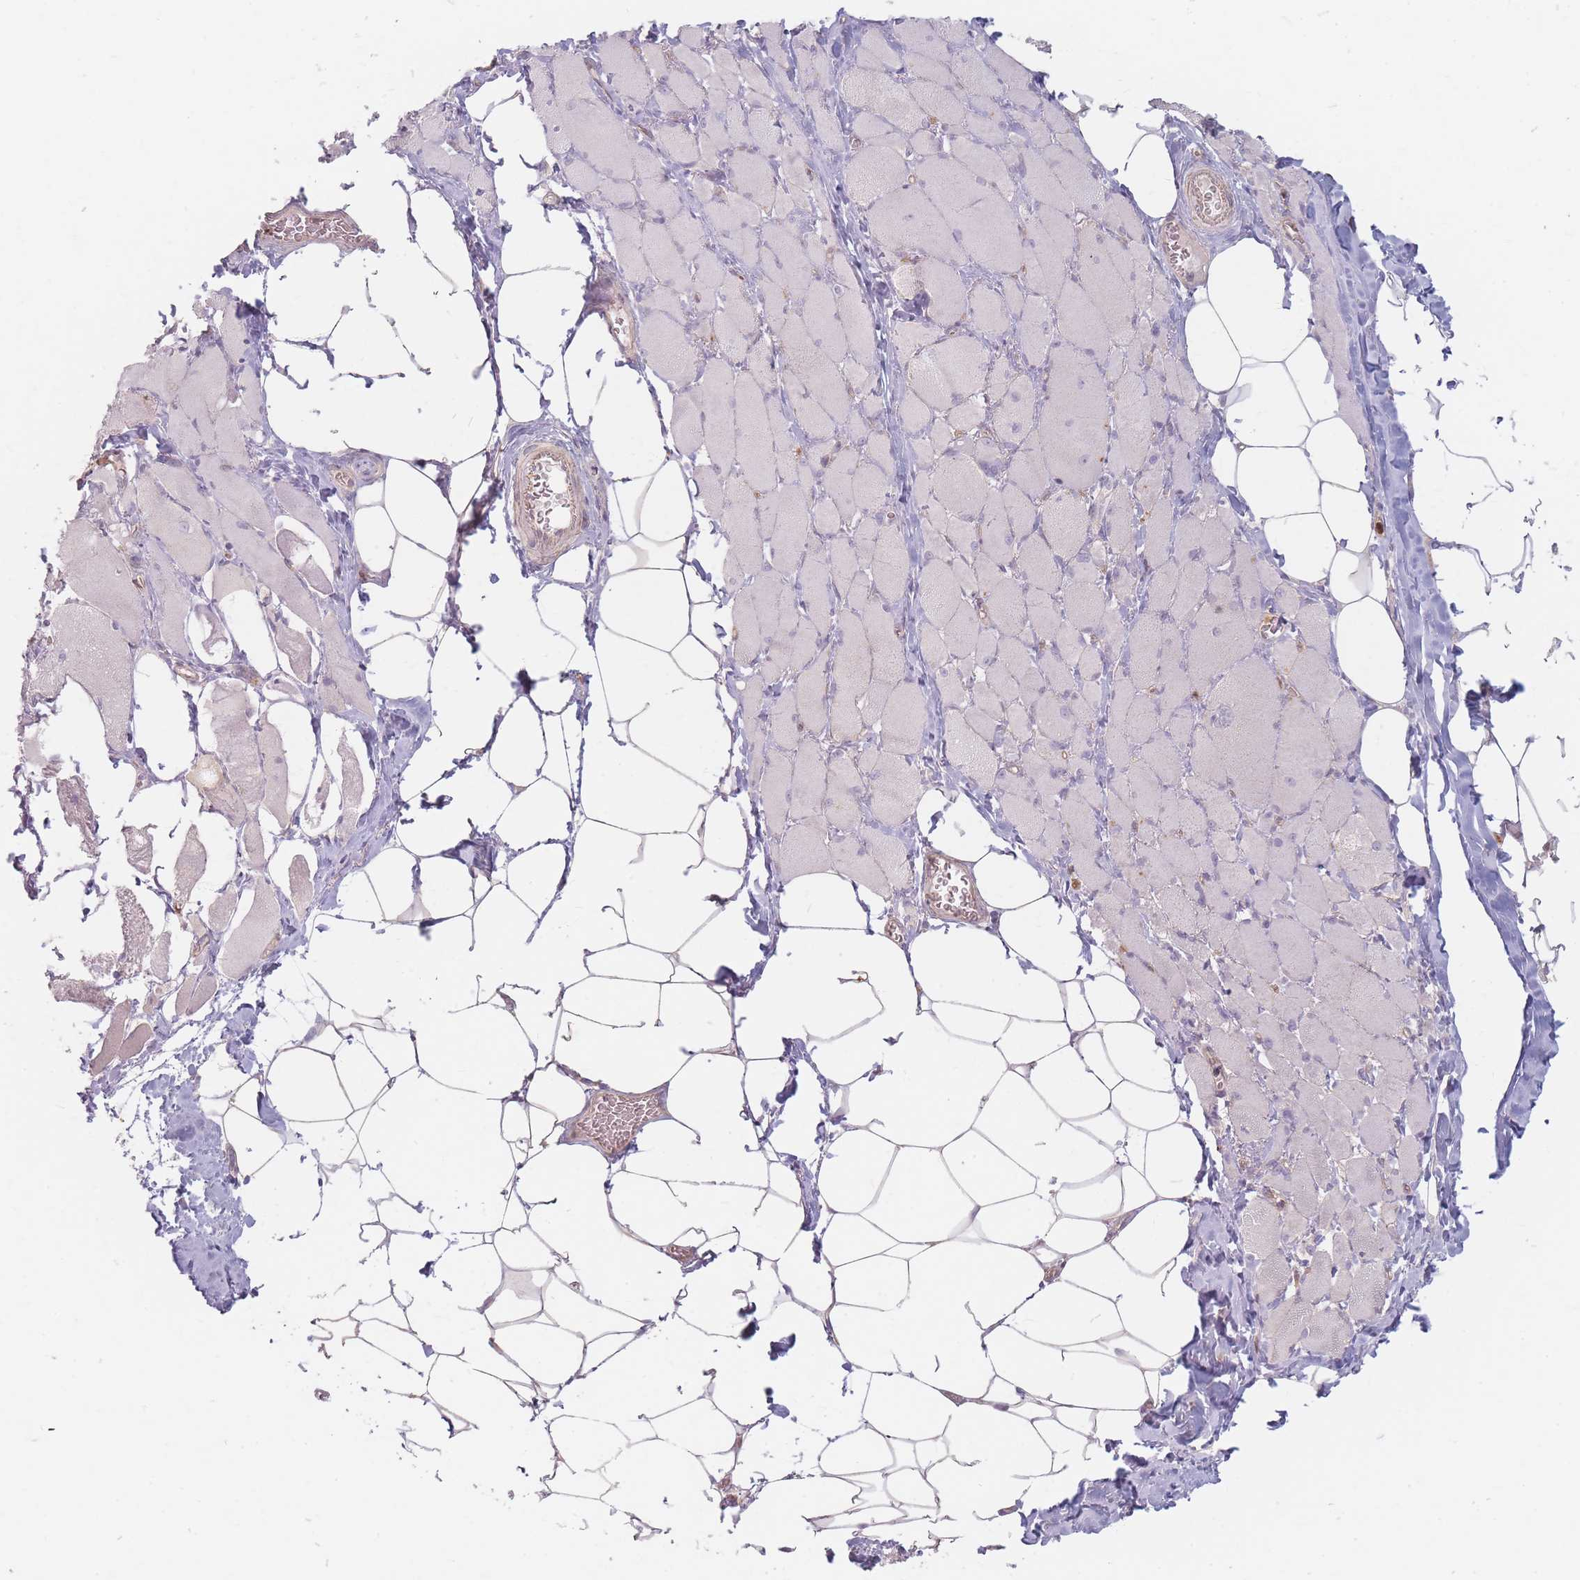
{"staining": {"intensity": "weak", "quantity": "<25%", "location": "cytoplasmic/membranous"}, "tissue": "skeletal muscle", "cell_type": "Myocytes", "image_type": "normal", "snomed": [{"axis": "morphology", "description": "Normal tissue, NOS"}, {"axis": "morphology", "description": "Basal cell carcinoma"}, {"axis": "topography", "description": "Skeletal muscle"}], "caption": "Protein analysis of benign skeletal muscle shows no significant staining in myocytes.", "gene": "CHCHD7", "patient": {"sex": "female", "age": 64}}